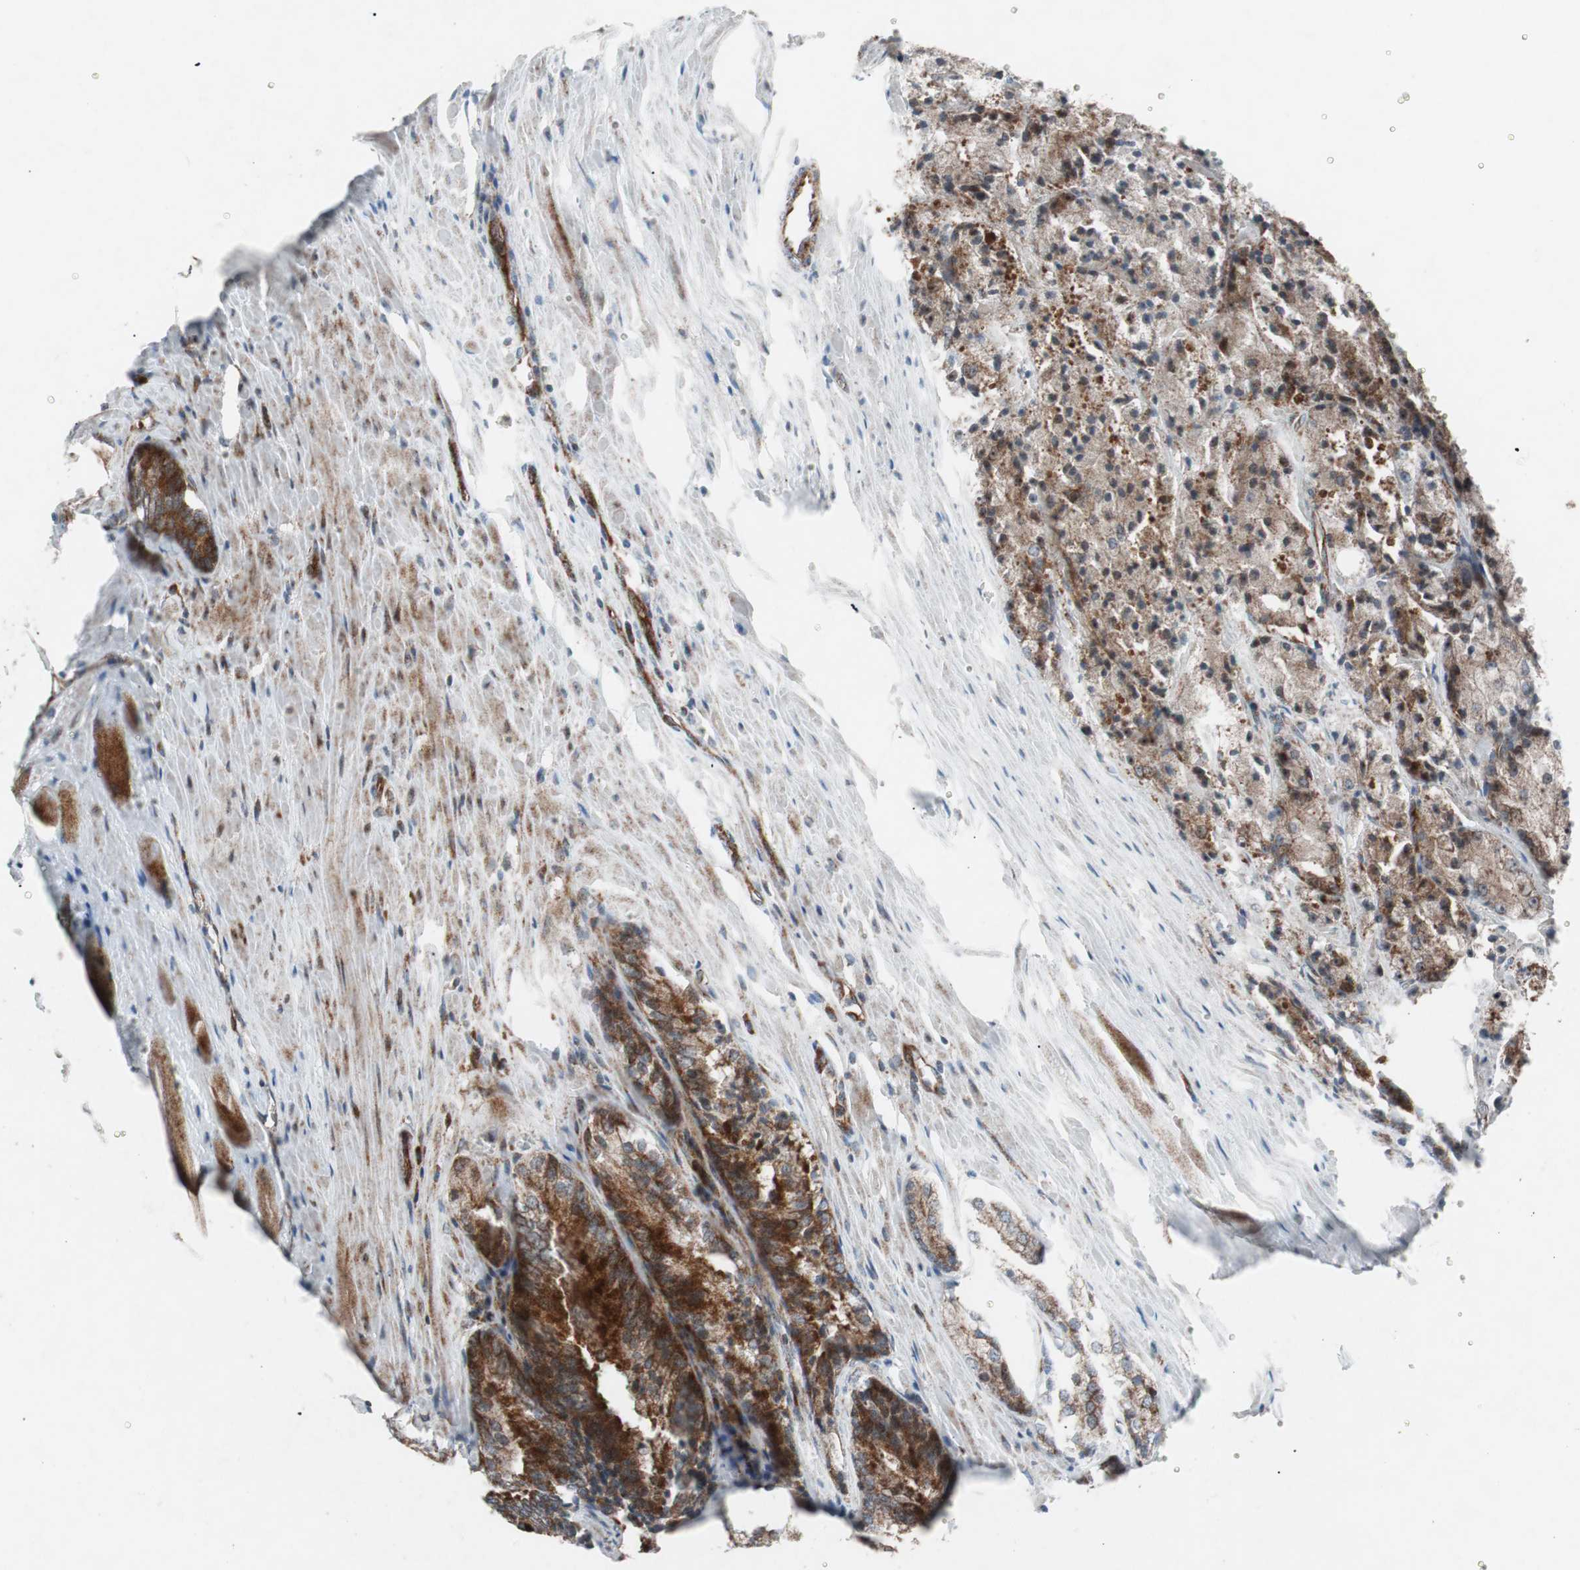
{"staining": {"intensity": "strong", "quantity": ">75%", "location": "cytoplasmic/membranous"}, "tissue": "prostate cancer", "cell_type": "Tumor cells", "image_type": "cancer", "snomed": [{"axis": "morphology", "description": "Adenocarcinoma, Low grade"}, {"axis": "topography", "description": "Prostate"}], "caption": "A micrograph of human prostate cancer stained for a protein demonstrates strong cytoplasmic/membranous brown staining in tumor cells.", "gene": "CCL14", "patient": {"sex": "male", "age": 64}}